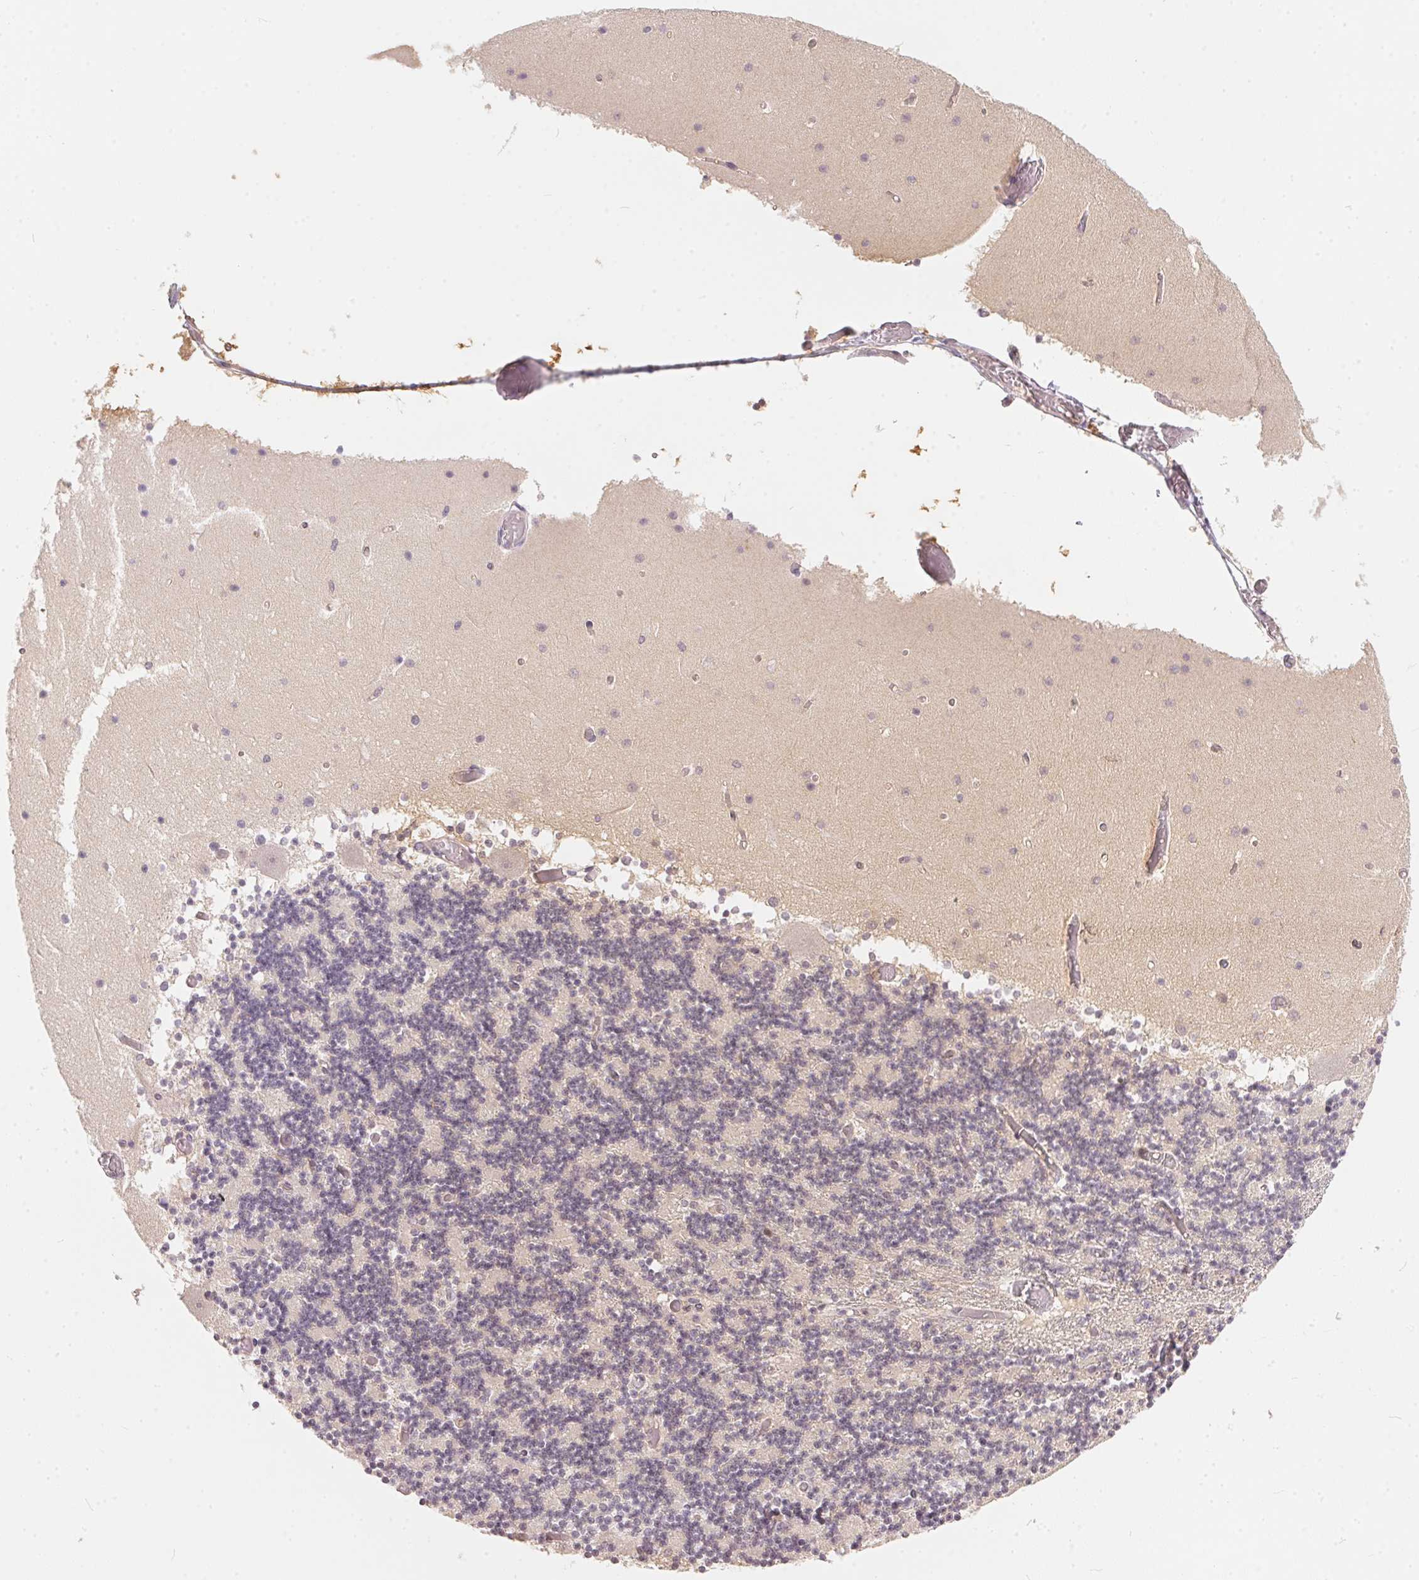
{"staining": {"intensity": "negative", "quantity": "none", "location": "none"}, "tissue": "cerebellum", "cell_type": "Cells in granular layer", "image_type": "normal", "snomed": [{"axis": "morphology", "description": "Normal tissue, NOS"}, {"axis": "topography", "description": "Cerebellum"}], "caption": "Immunohistochemistry (IHC) histopathology image of normal cerebellum stained for a protein (brown), which exhibits no positivity in cells in granular layer.", "gene": "BLMH", "patient": {"sex": "female", "age": 28}}